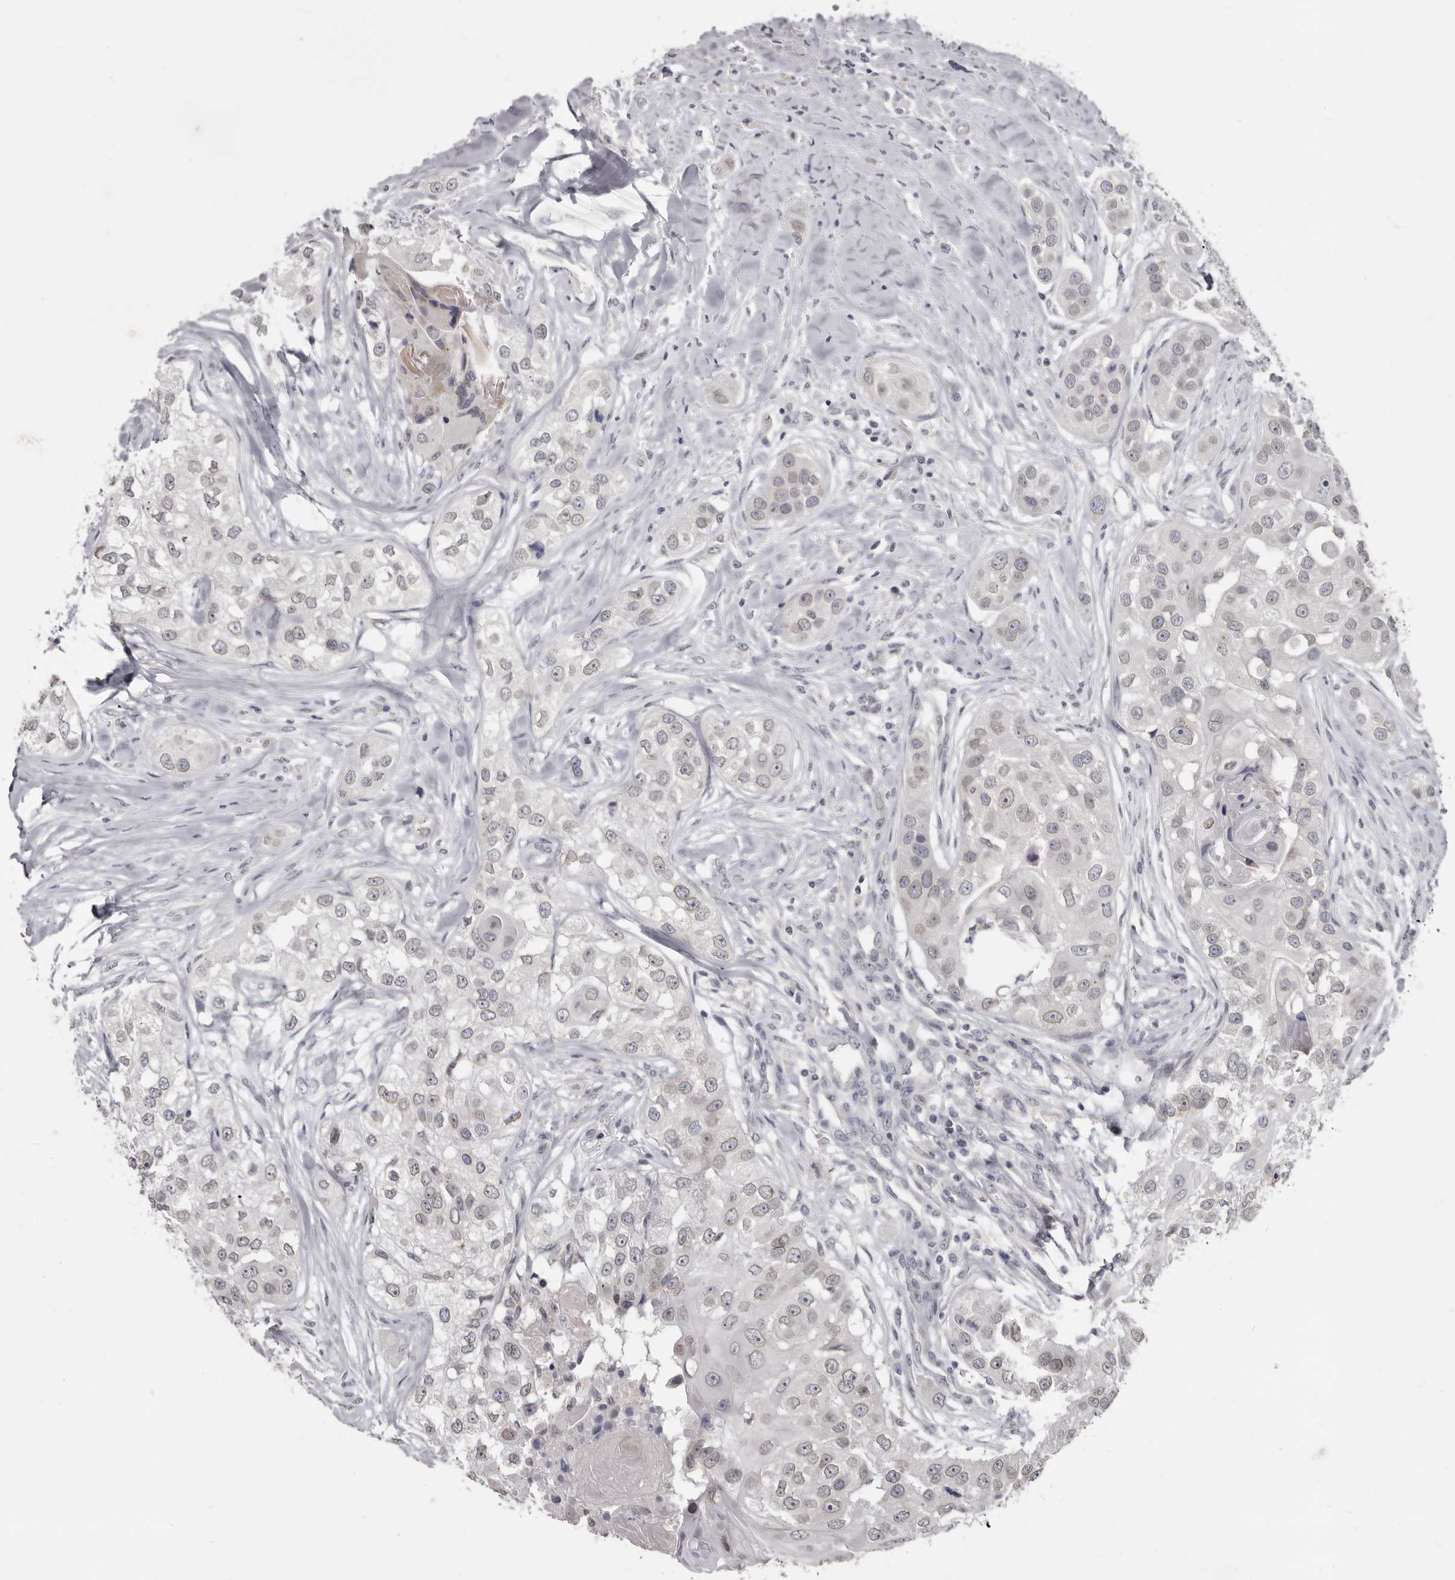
{"staining": {"intensity": "negative", "quantity": "none", "location": "none"}, "tissue": "head and neck cancer", "cell_type": "Tumor cells", "image_type": "cancer", "snomed": [{"axis": "morphology", "description": "Normal tissue, NOS"}, {"axis": "morphology", "description": "Squamous cell carcinoma, NOS"}, {"axis": "topography", "description": "Skeletal muscle"}, {"axis": "topography", "description": "Head-Neck"}], "caption": "Tumor cells are negative for protein expression in human squamous cell carcinoma (head and neck).", "gene": "SULT1E1", "patient": {"sex": "male", "age": 51}}